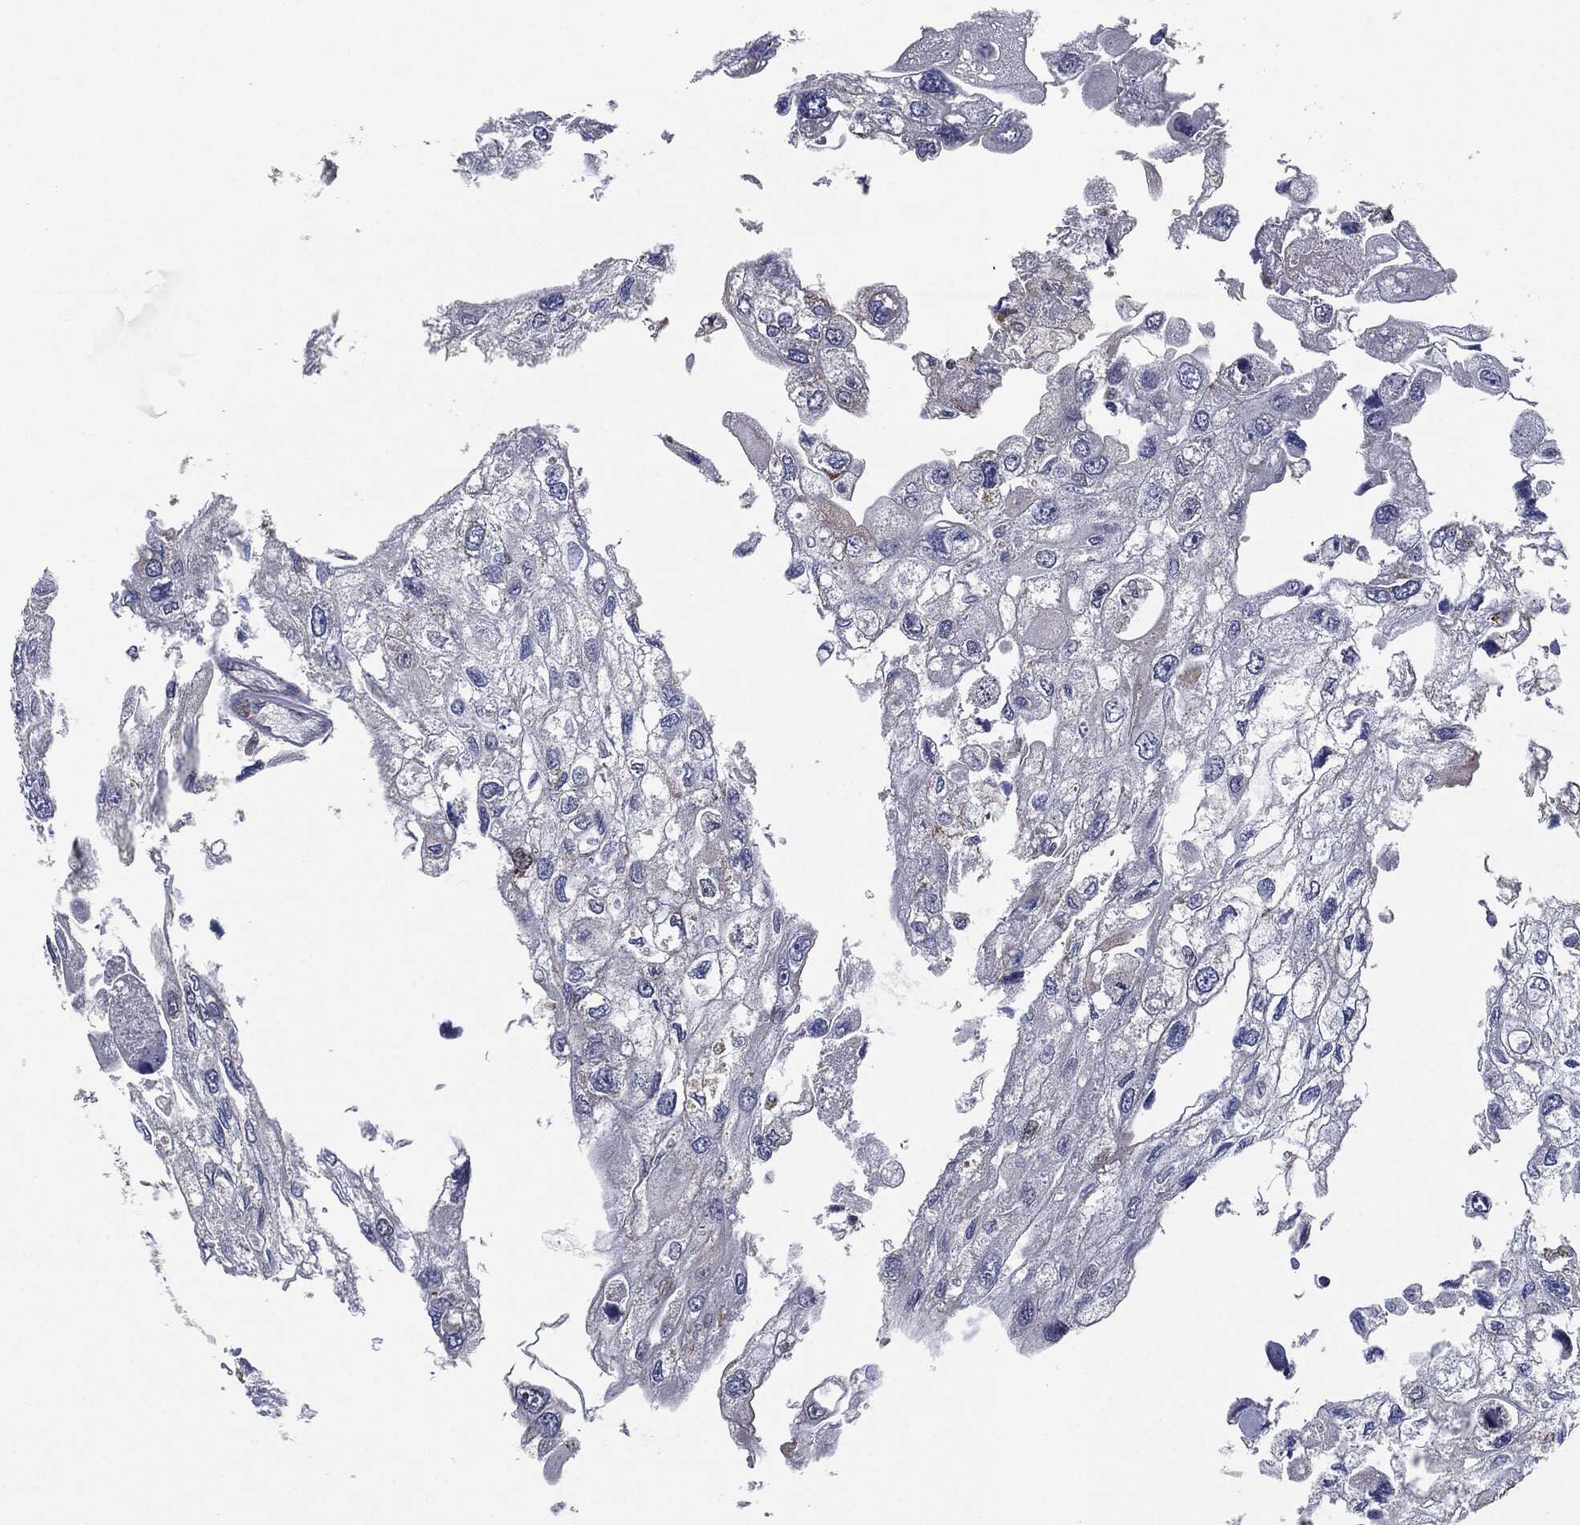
{"staining": {"intensity": "negative", "quantity": "none", "location": "none"}, "tissue": "urothelial cancer", "cell_type": "Tumor cells", "image_type": "cancer", "snomed": [{"axis": "morphology", "description": "Urothelial carcinoma, High grade"}, {"axis": "topography", "description": "Urinary bladder"}], "caption": "Tumor cells are negative for protein expression in human urothelial cancer. (DAB (3,3'-diaminobenzidine) IHC with hematoxylin counter stain).", "gene": "NDUFV2", "patient": {"sex": "male", "age": 59}}